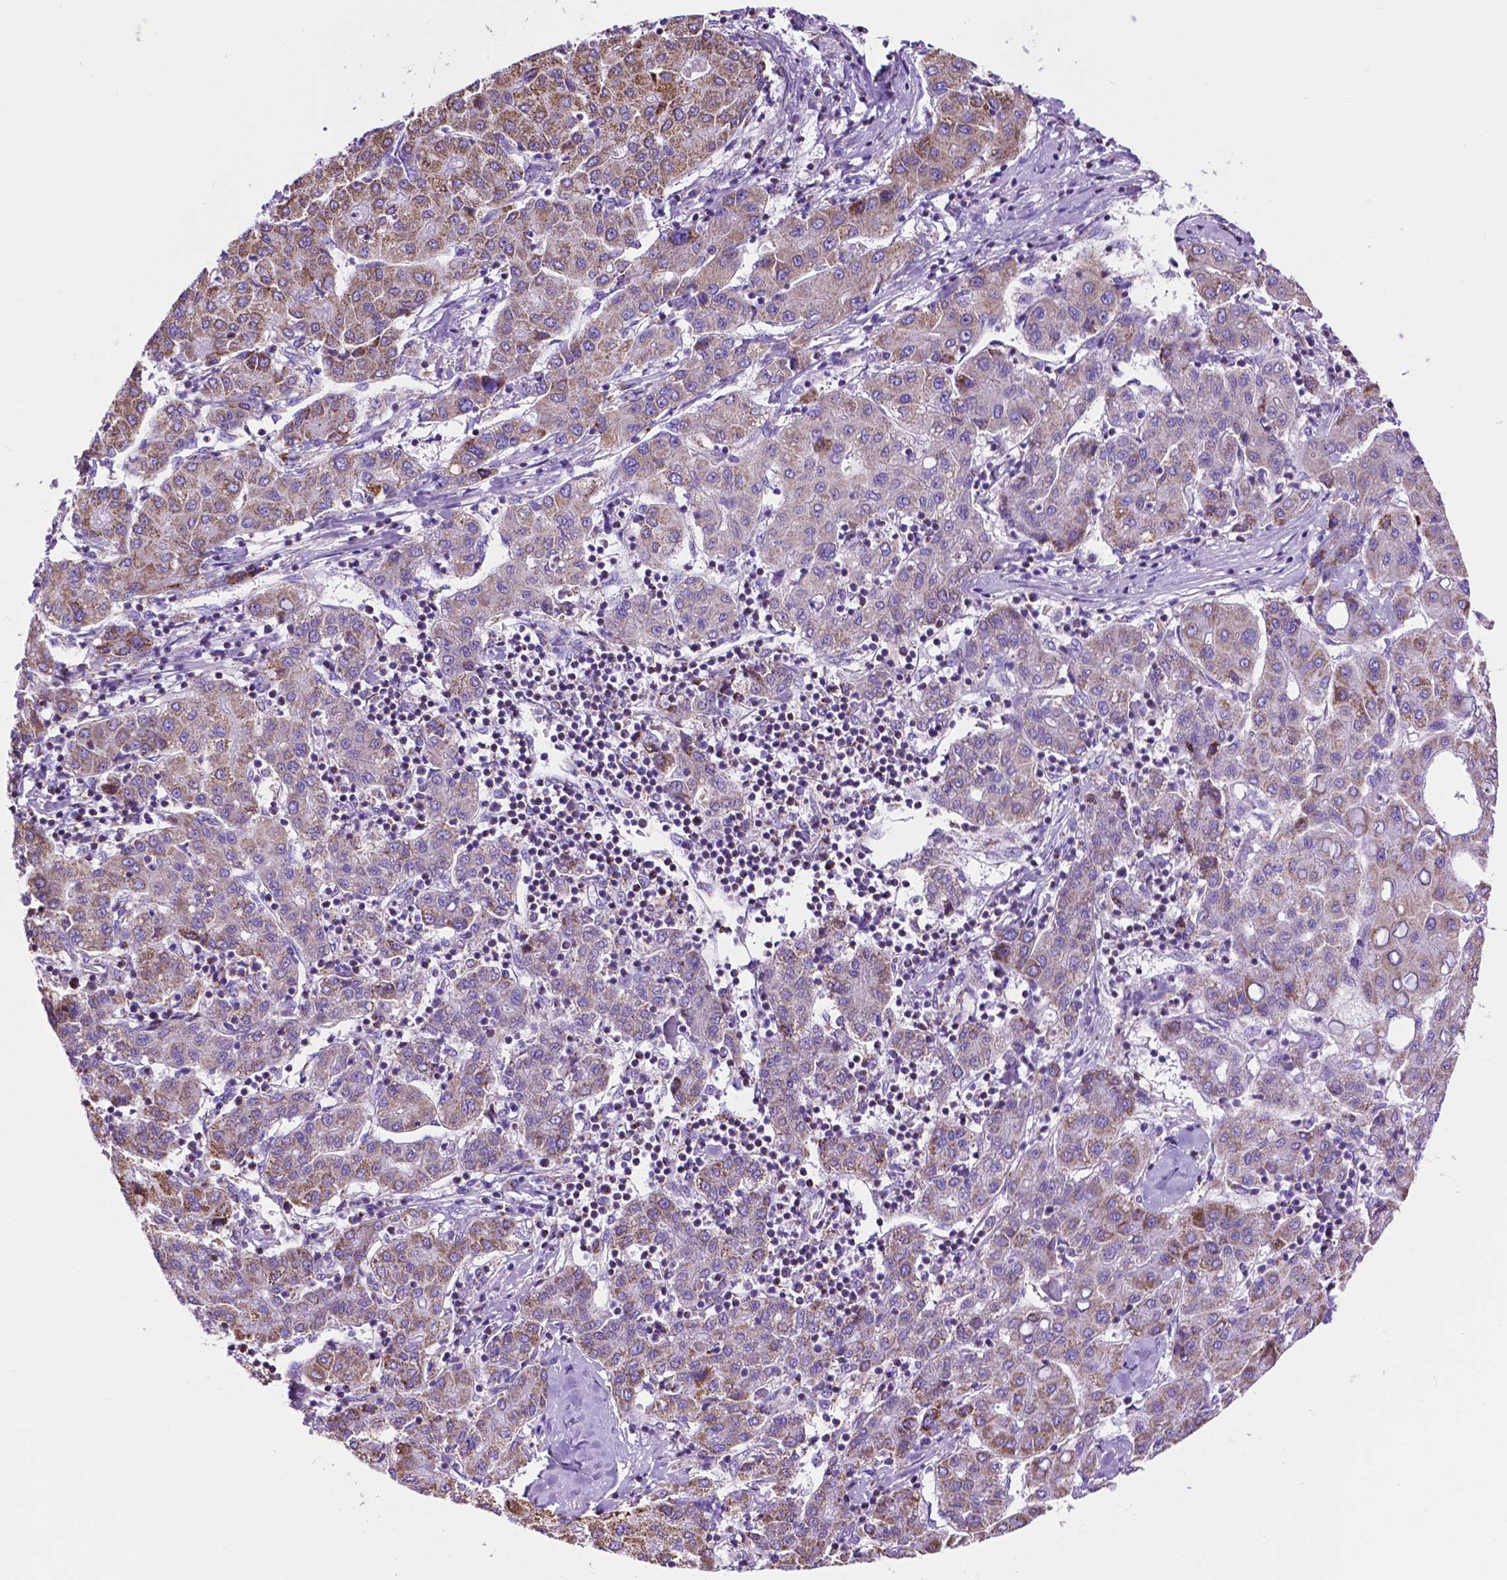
{"staining": {"intensity": "moderate", "quantity": "25%-75%", "location": "cytoplasmic/membranous"}, "tissue": "liver cancer", "cell_type": "Tumor cells", "image_type": "cancer", "snomed": [{"axis": "morphology", "description": "Carcinoma, Hepatocellular, NOS"}, {"axis": "topography", "description": "Liver"}], "caption": "IHC (DAB) staining of liver cancer (hepatocellular carcinoma) exhibits moderate cytoplasmic/membranous protein staining in about 25%-75% of tumor cells. The staining is performed using DAB brown chromogen to label protein expression. The nuclei are counter-stained blue using hematoxylin.", "gene": "GDPD5", "patient": {"sex": "male", "age": 65}}